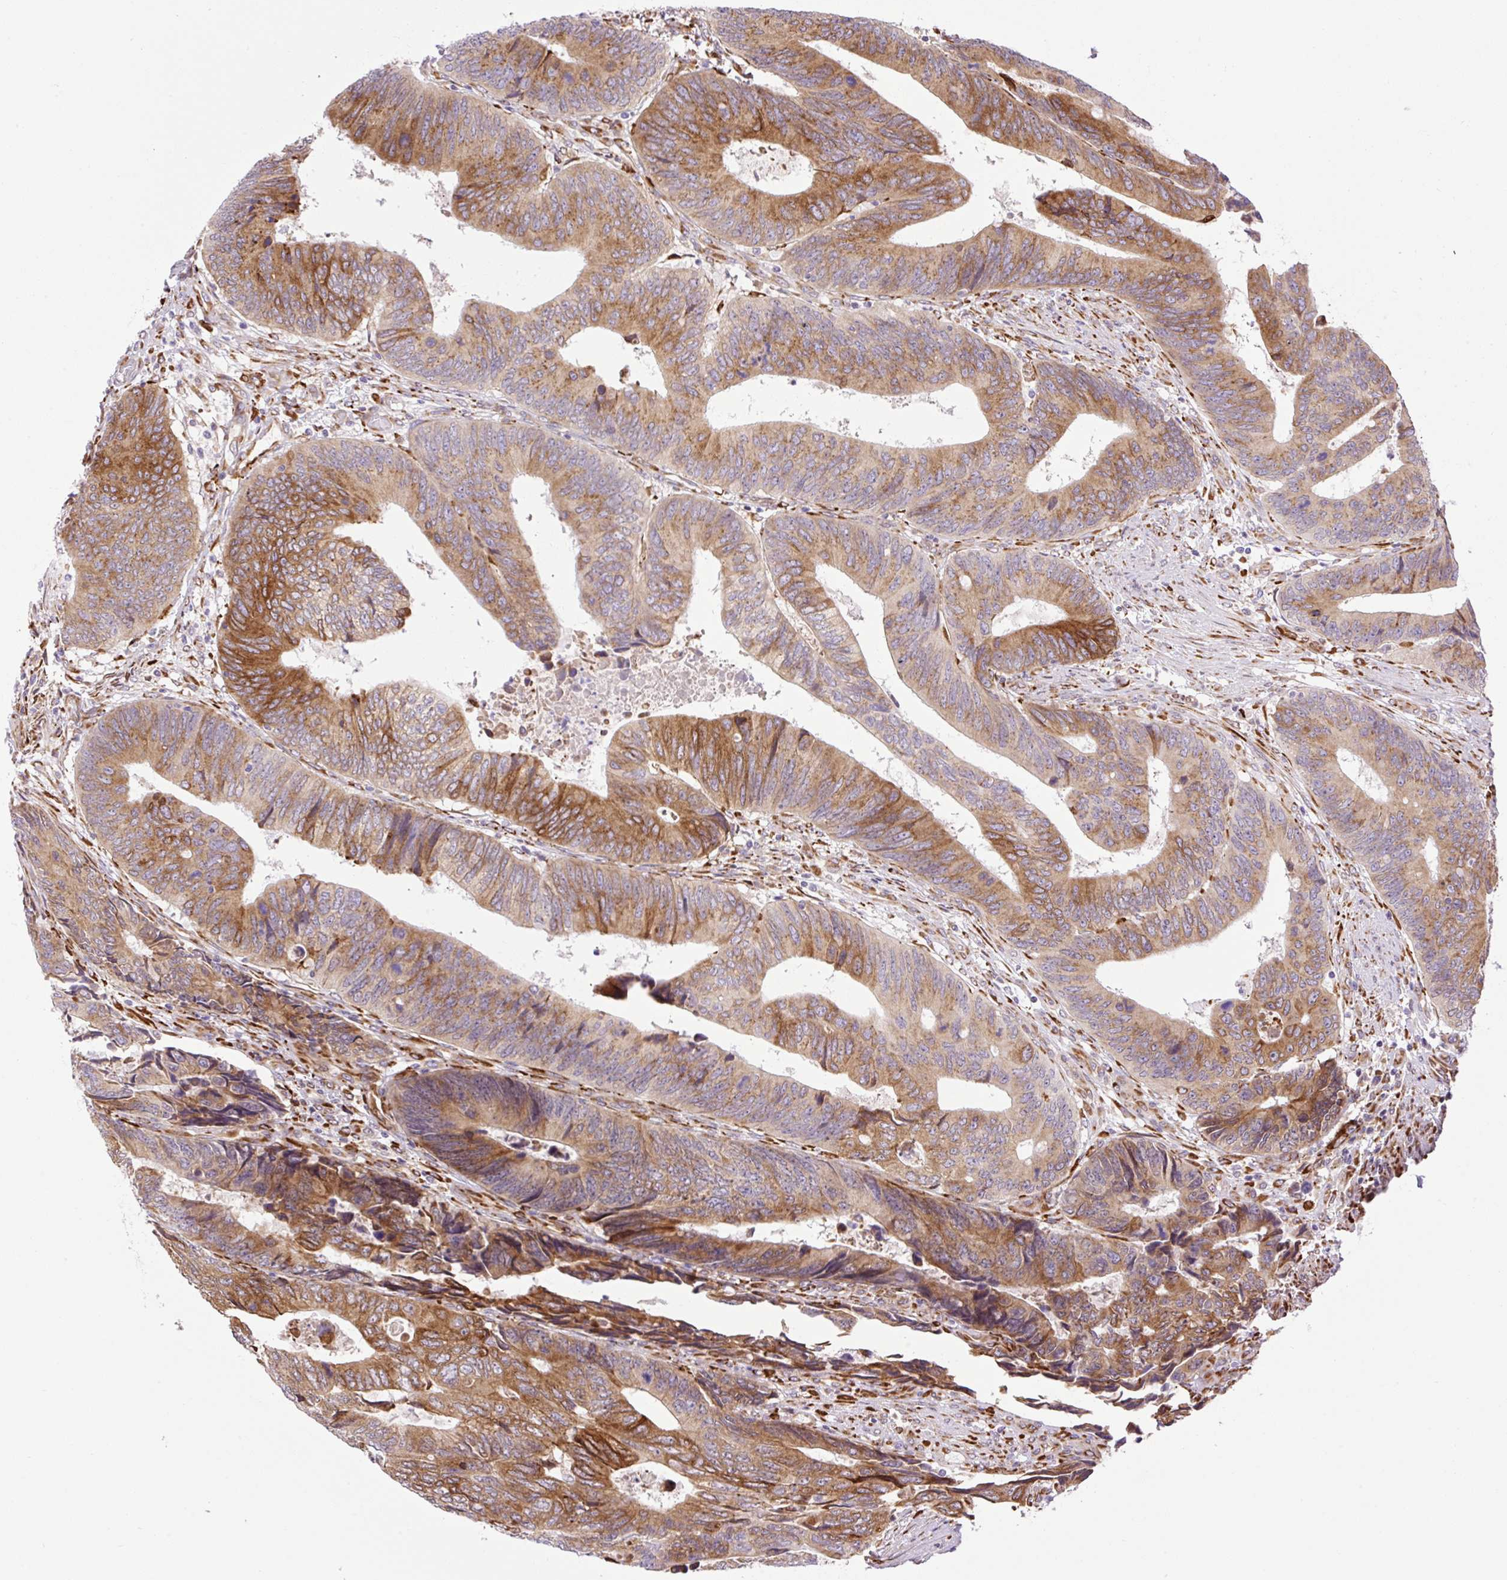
{"staining": {"intensity": "moderate", "quantity": ">75%", "location": "cytoplasmic/membranous"}, "tissue": "colorectal cancer", "cell_type": "Tumor cells", "image_type": "cancer", "snomed": [{"axis": "morphology", "description": "Adenocarcinoma, NOS"}, {"axis": "topography", "description": "Colon"}], "caption": "Immunohistochemistry (IHC) image of neoplastic tissue: human adenocarcinoma (colorectal) stained using immunohistochemistry (IHC) demonstrates medium levels of moderate protein expression localized specifically in the cytoplasmic/membranous of tumor cells, appearing as a cytoplasmic/membranous brown color.", "gene": "RAB30", "patient": {"sex": "male", "age": 87}}